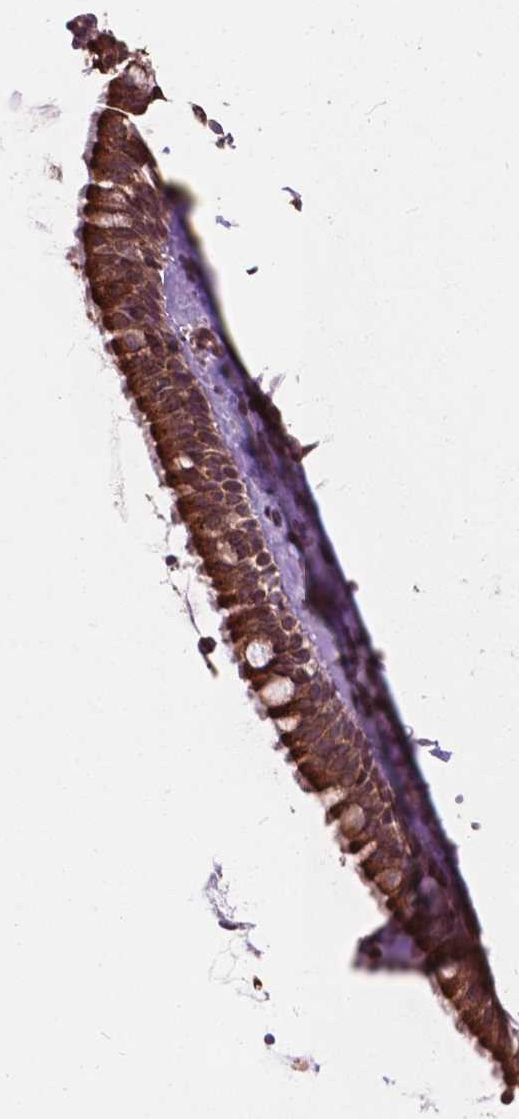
{"staining": {"intensity": "strong", "quantity": ">75%", "location": "cytoplasmic/membranous"}, "tissue": "nasopharynx", "cell_type": "Respiratory epithelial cells", "image_type": "normal", "snomed": [{"axis": "morphology", "description": "Normal tissue, NOS"}, {"axis": "topography", "description": "Nasopharynx"}], "caption": "An image of nasopharynx stained for a protein demonstrates strong cytoplasmic/membranous brown staining in respiratory epithelial cells.", "gene": "MRPL33", "patient": {"sex": "female", "age": 52}}